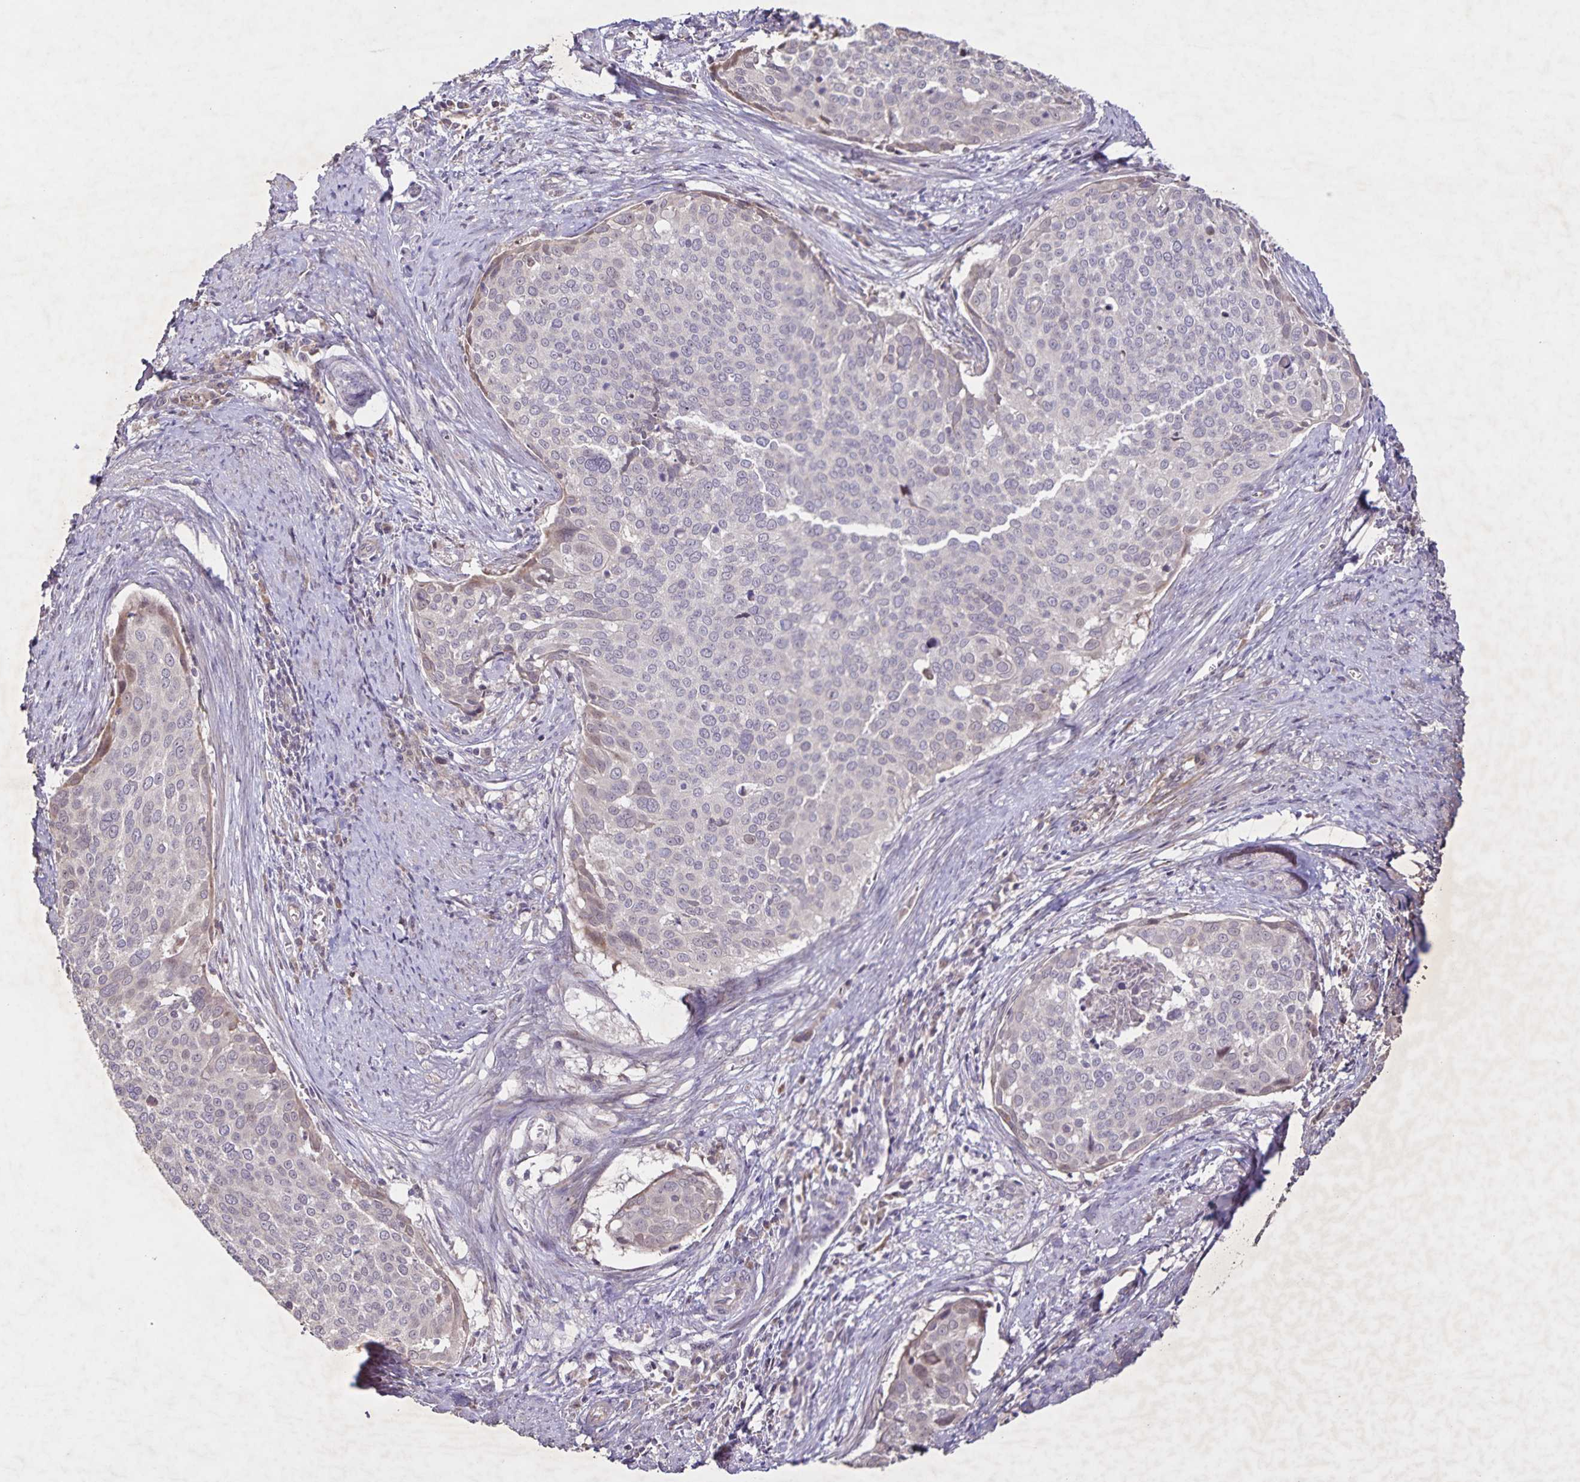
{"staining": {"intensity": "weak", "quantity": "<25%", "location": "nuclear"}, "tissue": "cervical cancer", "cell_type": "Tumor cells", "image_type": "cancer", "snomed": [{"axis": "morphology", "description": "Squamous cell carcinoma, NOS"}, {"axis": "topography", "description": "Cervix"}], "caption": "An immunohistochemistry (IHC) histopathology image of cervical squamous cell carcinoma is shown. There is no staining in tumor cells of cervical squamous cell carcinoma.", "gene": "GDF2", "patient": {"sex": "female", "age": 39}}